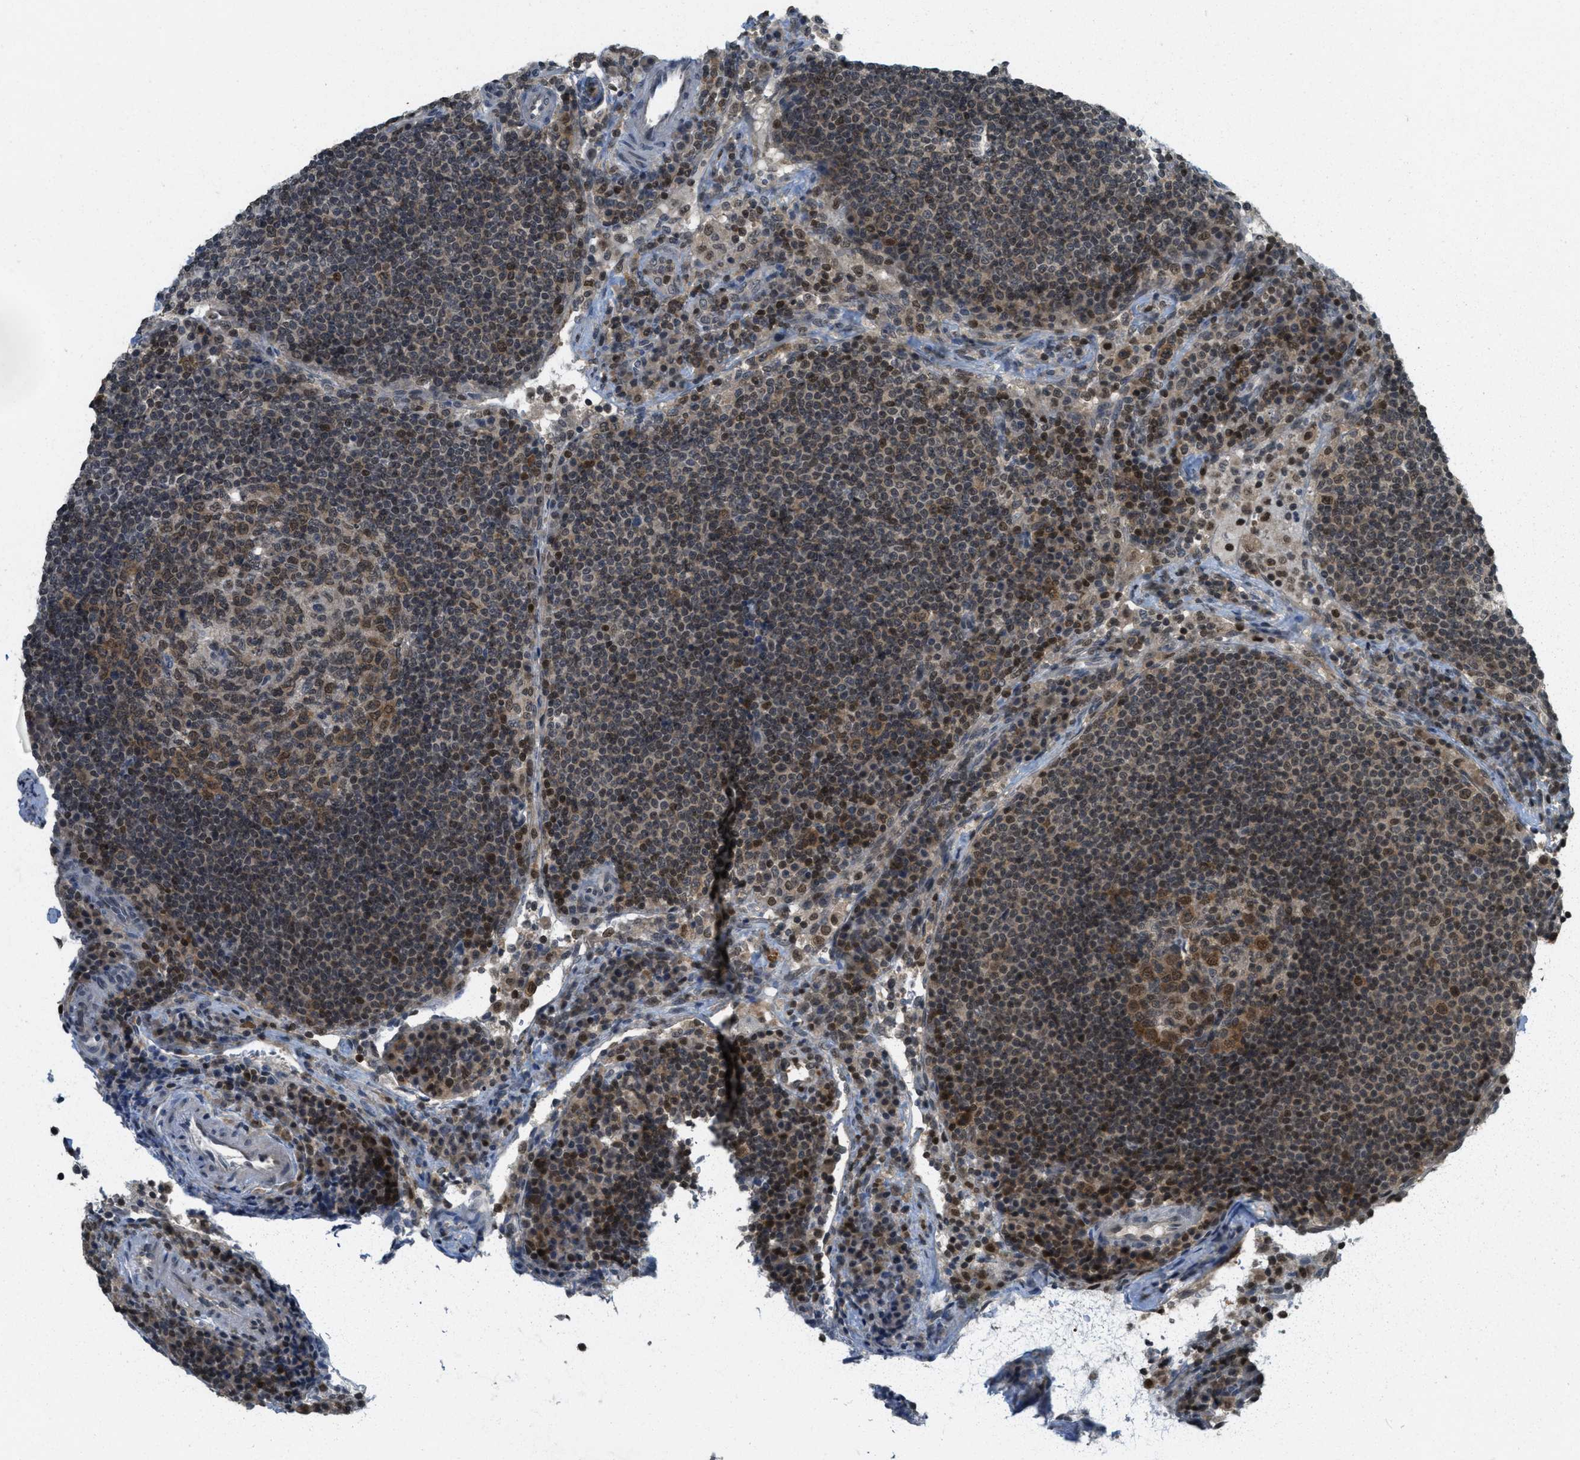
{"staining": {"intensity": "moderate", "quantity": "25%-75%", "location": "cytoplasmic/membranous,nuclear"}, "tissue": "lymph node", "cell_type": "Germinal center cells", "image_type": "normal", "snomed": [{"axis": "morphology", "description": "Normal tissue, NOS"}, {"axis": "topography", "description": "Lymph node"}], "caption": "Protein expression analysis of unremarkable lymph node exhibits moderate cytoplasmic/membranous,nuclear staining in about 25%-75% of germinal center cells.", "gene": "DNAJB1", "patient": {"sex": "female", "age": 53}}